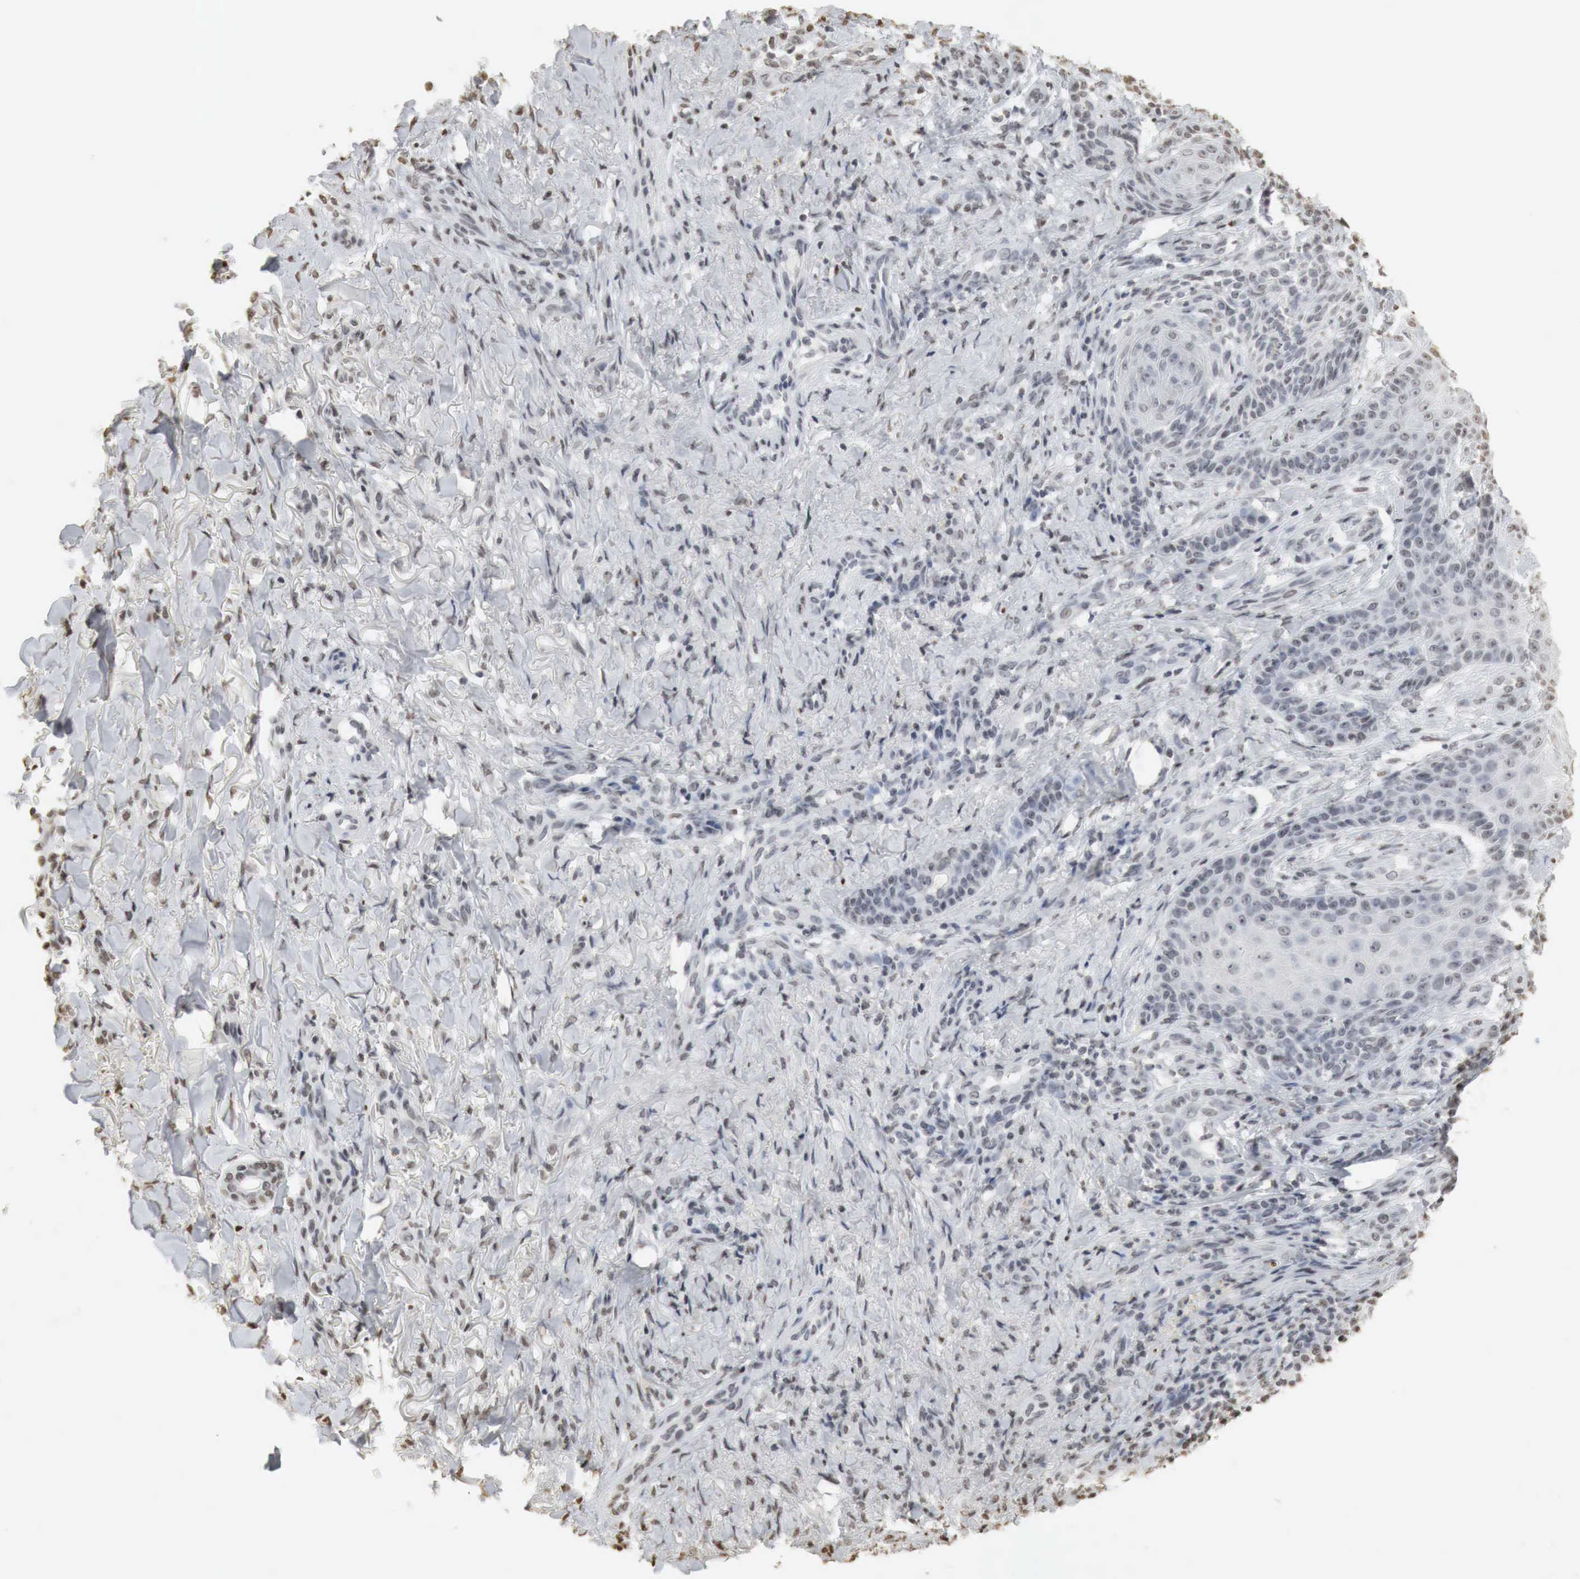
{"staining": {"intensity": "weak", "quantity": "<25%", "location": "nuclear"}, "tissue": "skin cancer", "cell_type": "Tumor cells", "image_type": "cancer", "snomed": [{"axis": "morphology", "description": "Normal tissue, NOS"}, {"axis": "morphology", "description": "Basal cell carcinoma"}, {"axis": "topography", "description": "Skin"}], "caption": "A high-resolution micrograph shows immunohistochemistry (IHC) staining of basal cell carcinoma (skin), which demonstrates no significant expression in tumor cells. (DAB immunohistochemistry visualized using brightfield microscopy, high magnification).", "gene": "ERBB4", "patient": {"sex": "male", "age": 81}}